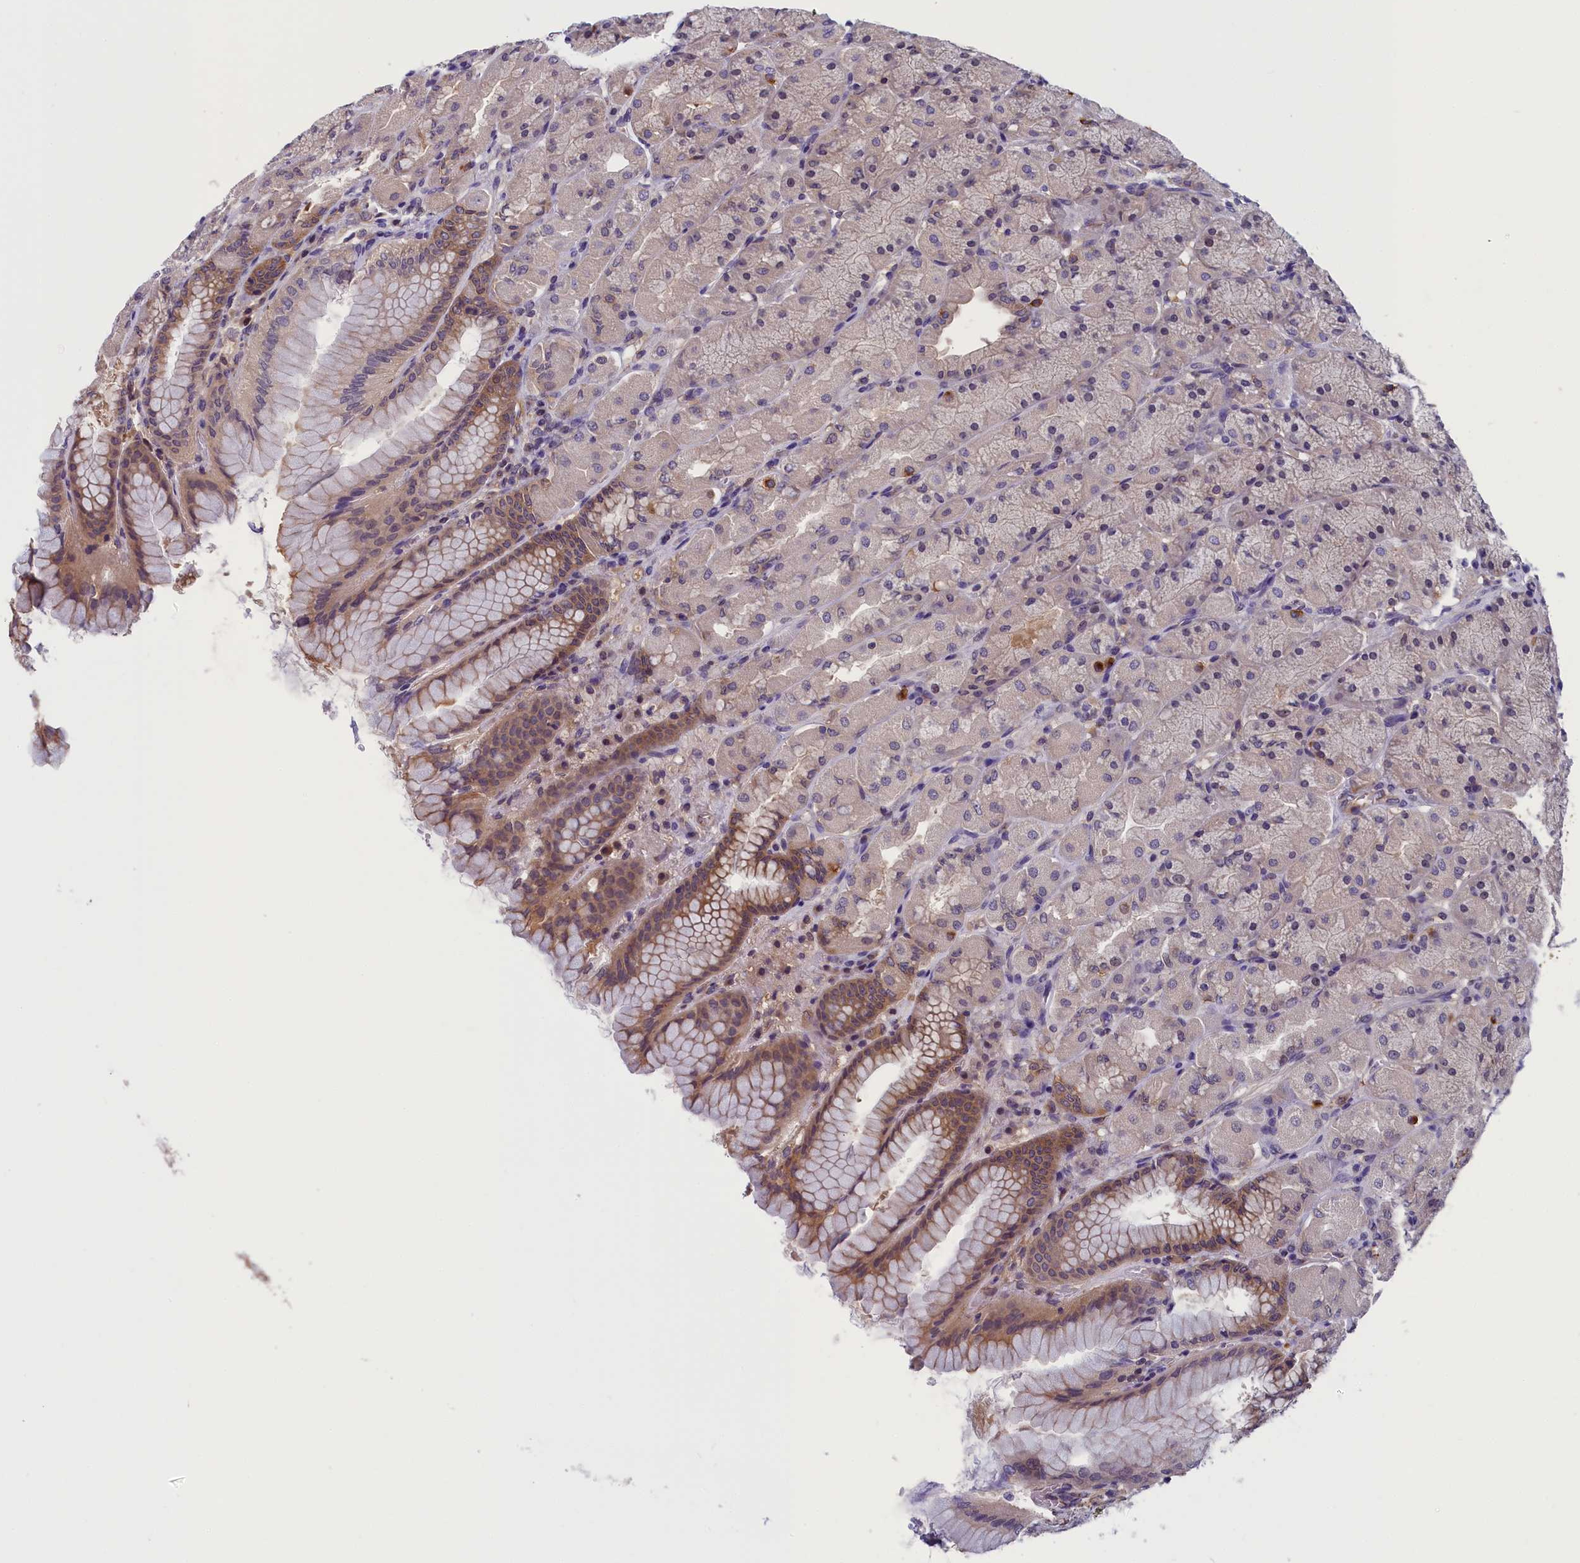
{"staining": {"intensity": "moderate", "quantity": "<25%", "location": "cytoplasmic/membranous"}, "tissue": "stomach", "cell_type": "Glandular cells", "image_type": "normal", "snomed": [{"axis": "morphology", "description": "Normal tissue, NOS"}, {"axis": "topography", "description": "Stomach, upper"}], "caption": "Immunohistochemical staining of unremarkable human stomach exhibits low levels of moderate cytoplasmic/membranous expression in about <25% of glandular cells.", "gene": "ABCC8", "patient": {"sex": "female", "age": 56}}